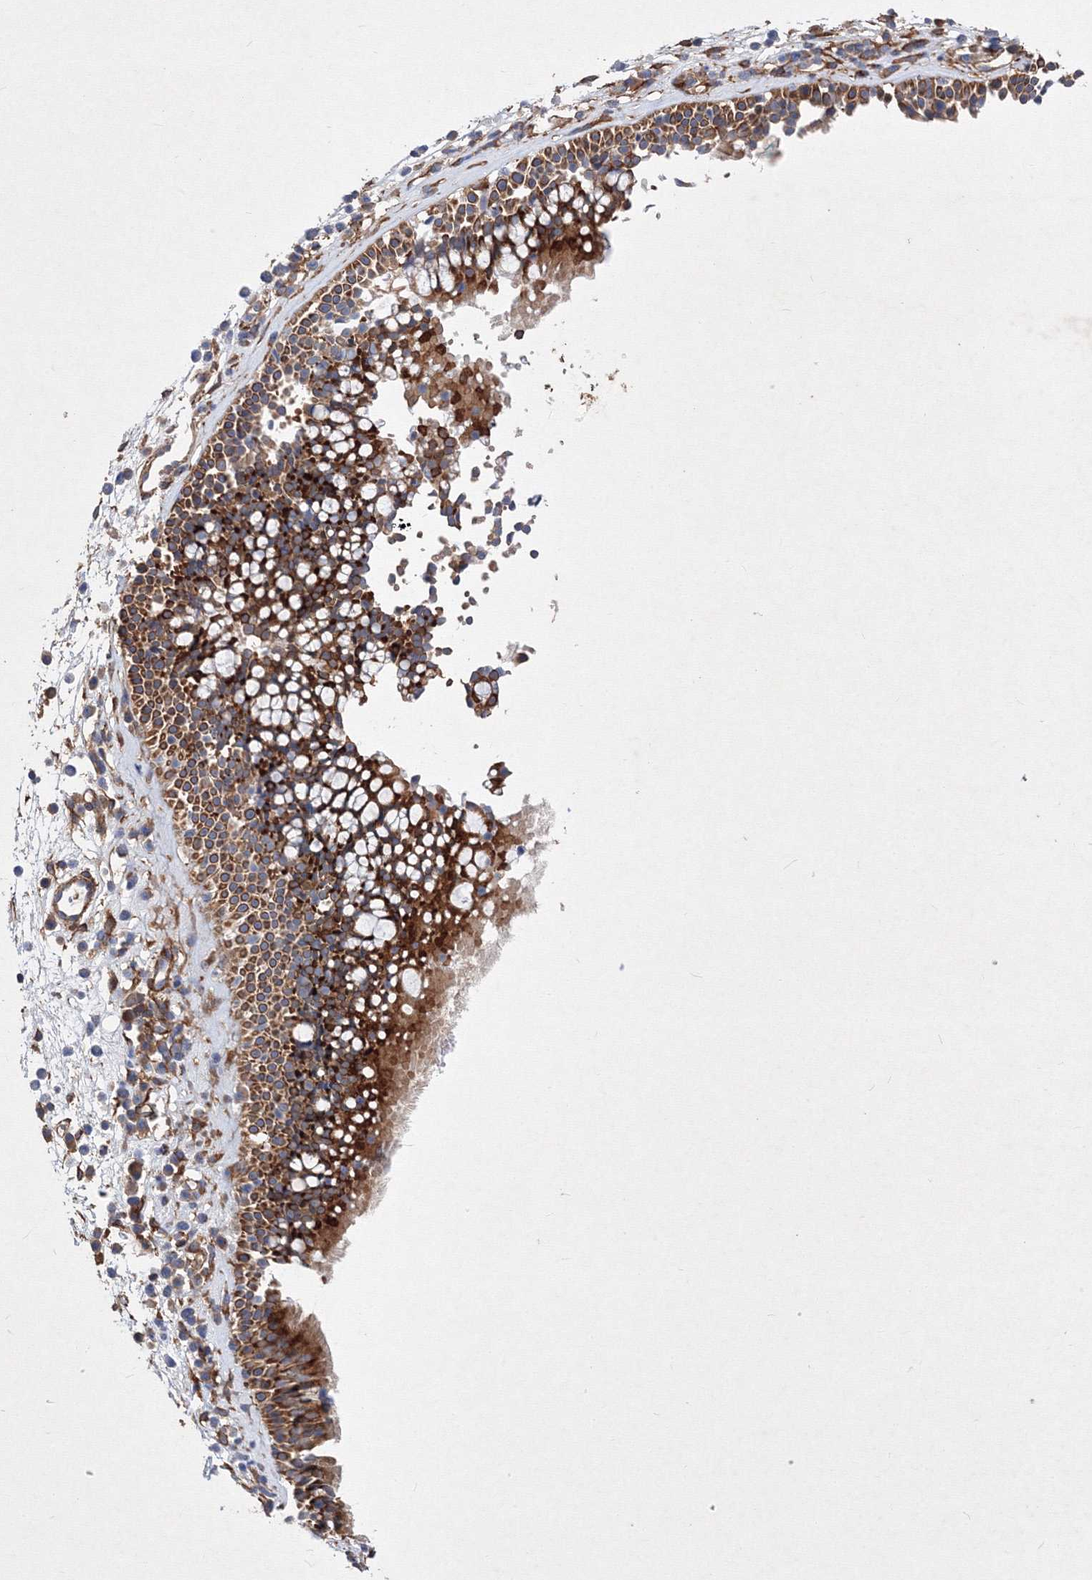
{"staining": {"intensity": "strong", "quantity": "25%-75%", "location": "cytoplasmic/membranous"}, "tissue": "nasopharynx", "cell_type": "Respiratory epithelial cells", "image_type": "normal", "snomed": [{"axis": "morphology", "description": "Normal tissue, NOS"}, {"axis": "morphology", "description": "Inflammation, NOS"}, {"axis": "morphology", "description": "Malignant melanoma, Metastatic site"}, {"axis": "topography", "description": "Nasopharynx"}], "caption": "This micrograph displays immunohistochemistry staining of unremarkable human nasopharynx, with high strong cytoplasmic/membranous expression in about 25%-75% of respiratory epithelial cells.", "gene": "SNX18", "patient": {"sex": "male", "age": 70}}